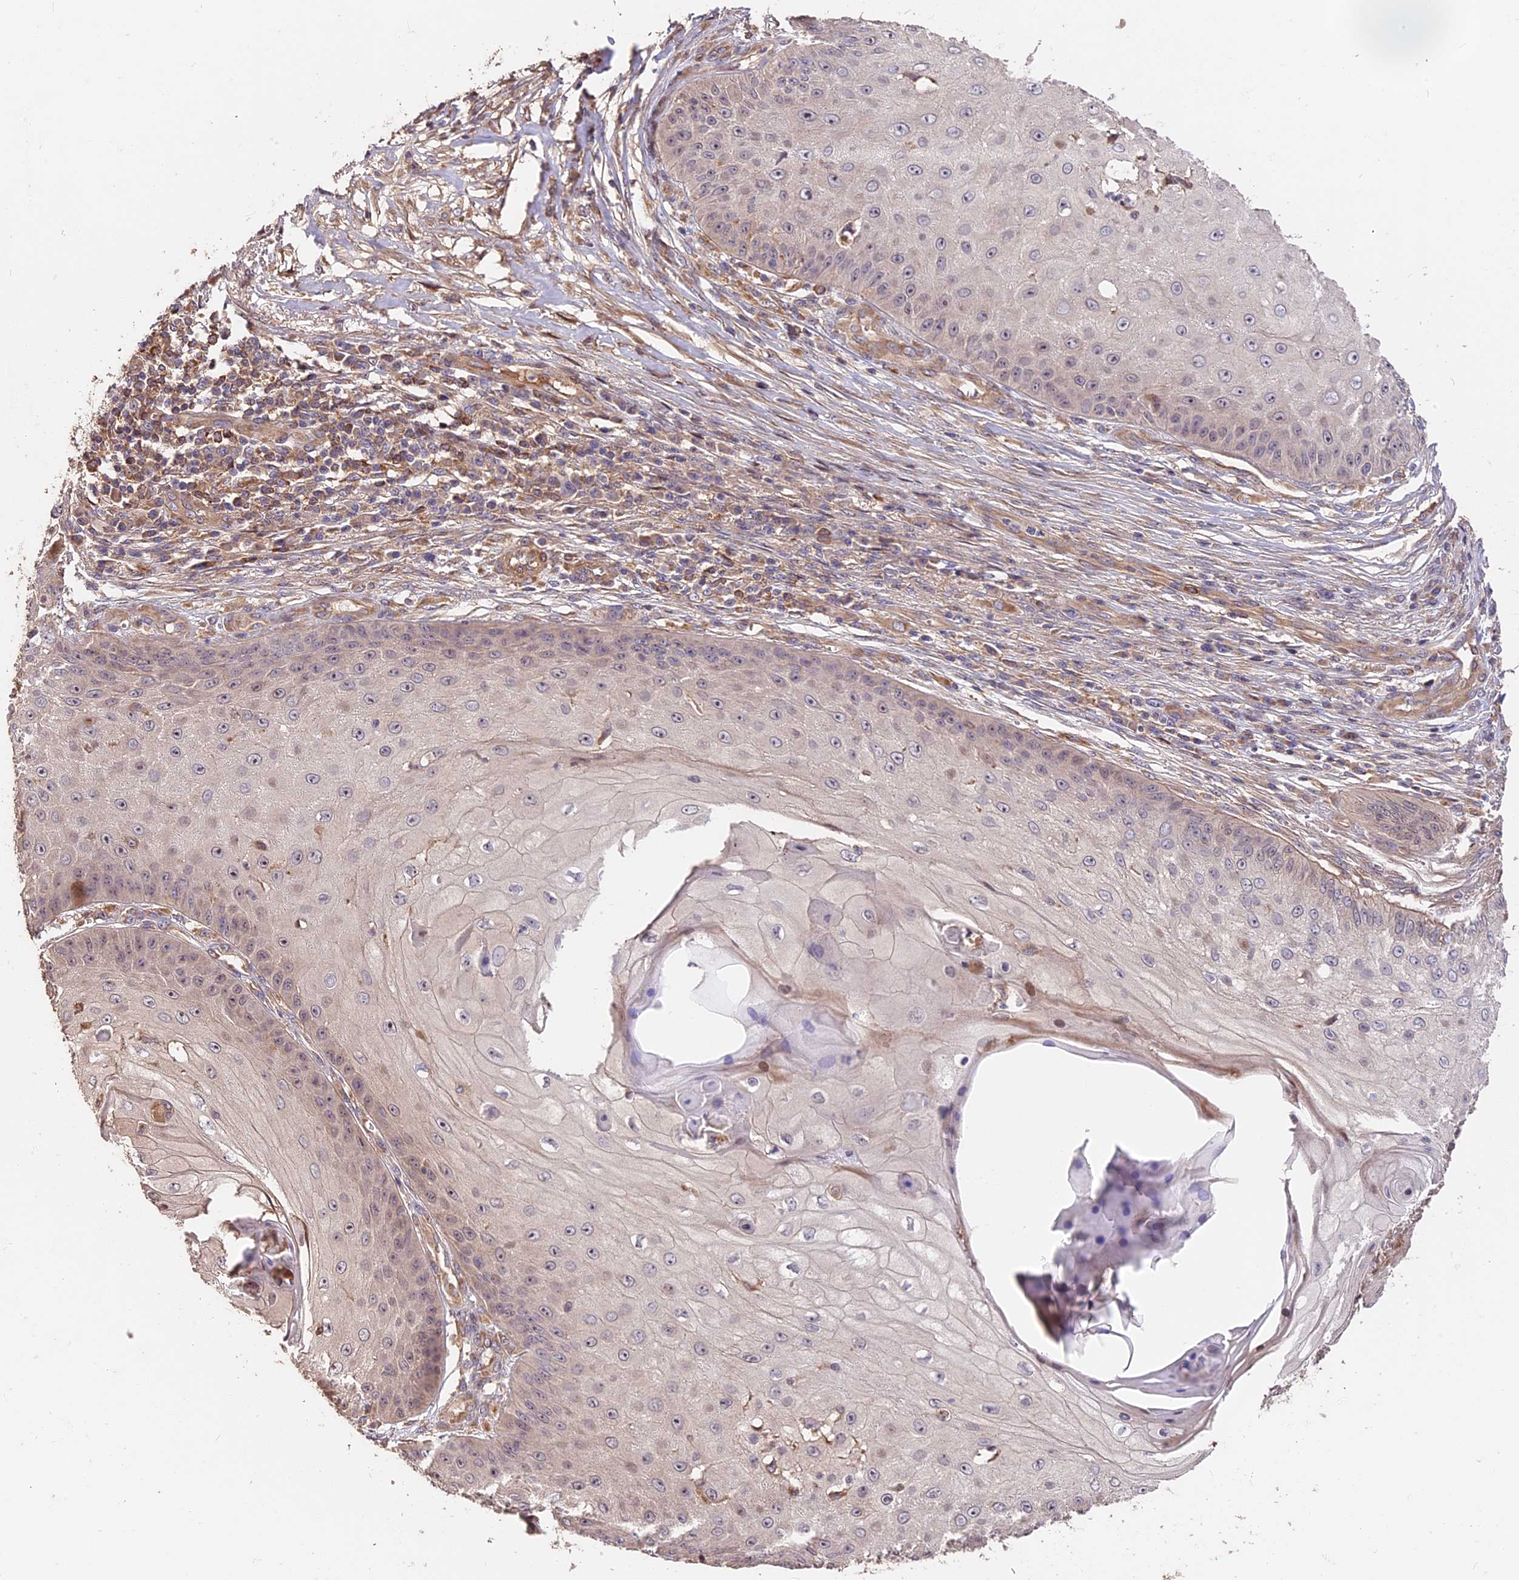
{"staining": {"intensity": "weak", "quantity": "<25%", "location": "nuclear"}, "tissue": "skin cancer", "cell_type": "Tumor cells", "image_type": "cancer", "snomed": [{"axis": "morphology", "description": "Squamous cell carcinoma, NOS"}, {"axis": "topography", "description": "Skin"}], "caption": "A photomicrograph of skin cancer stained for a protein displays no brown staining in tumor cells.", "gene": "ARHGAP17", "patient": {"sex": "male", "age": 70}}